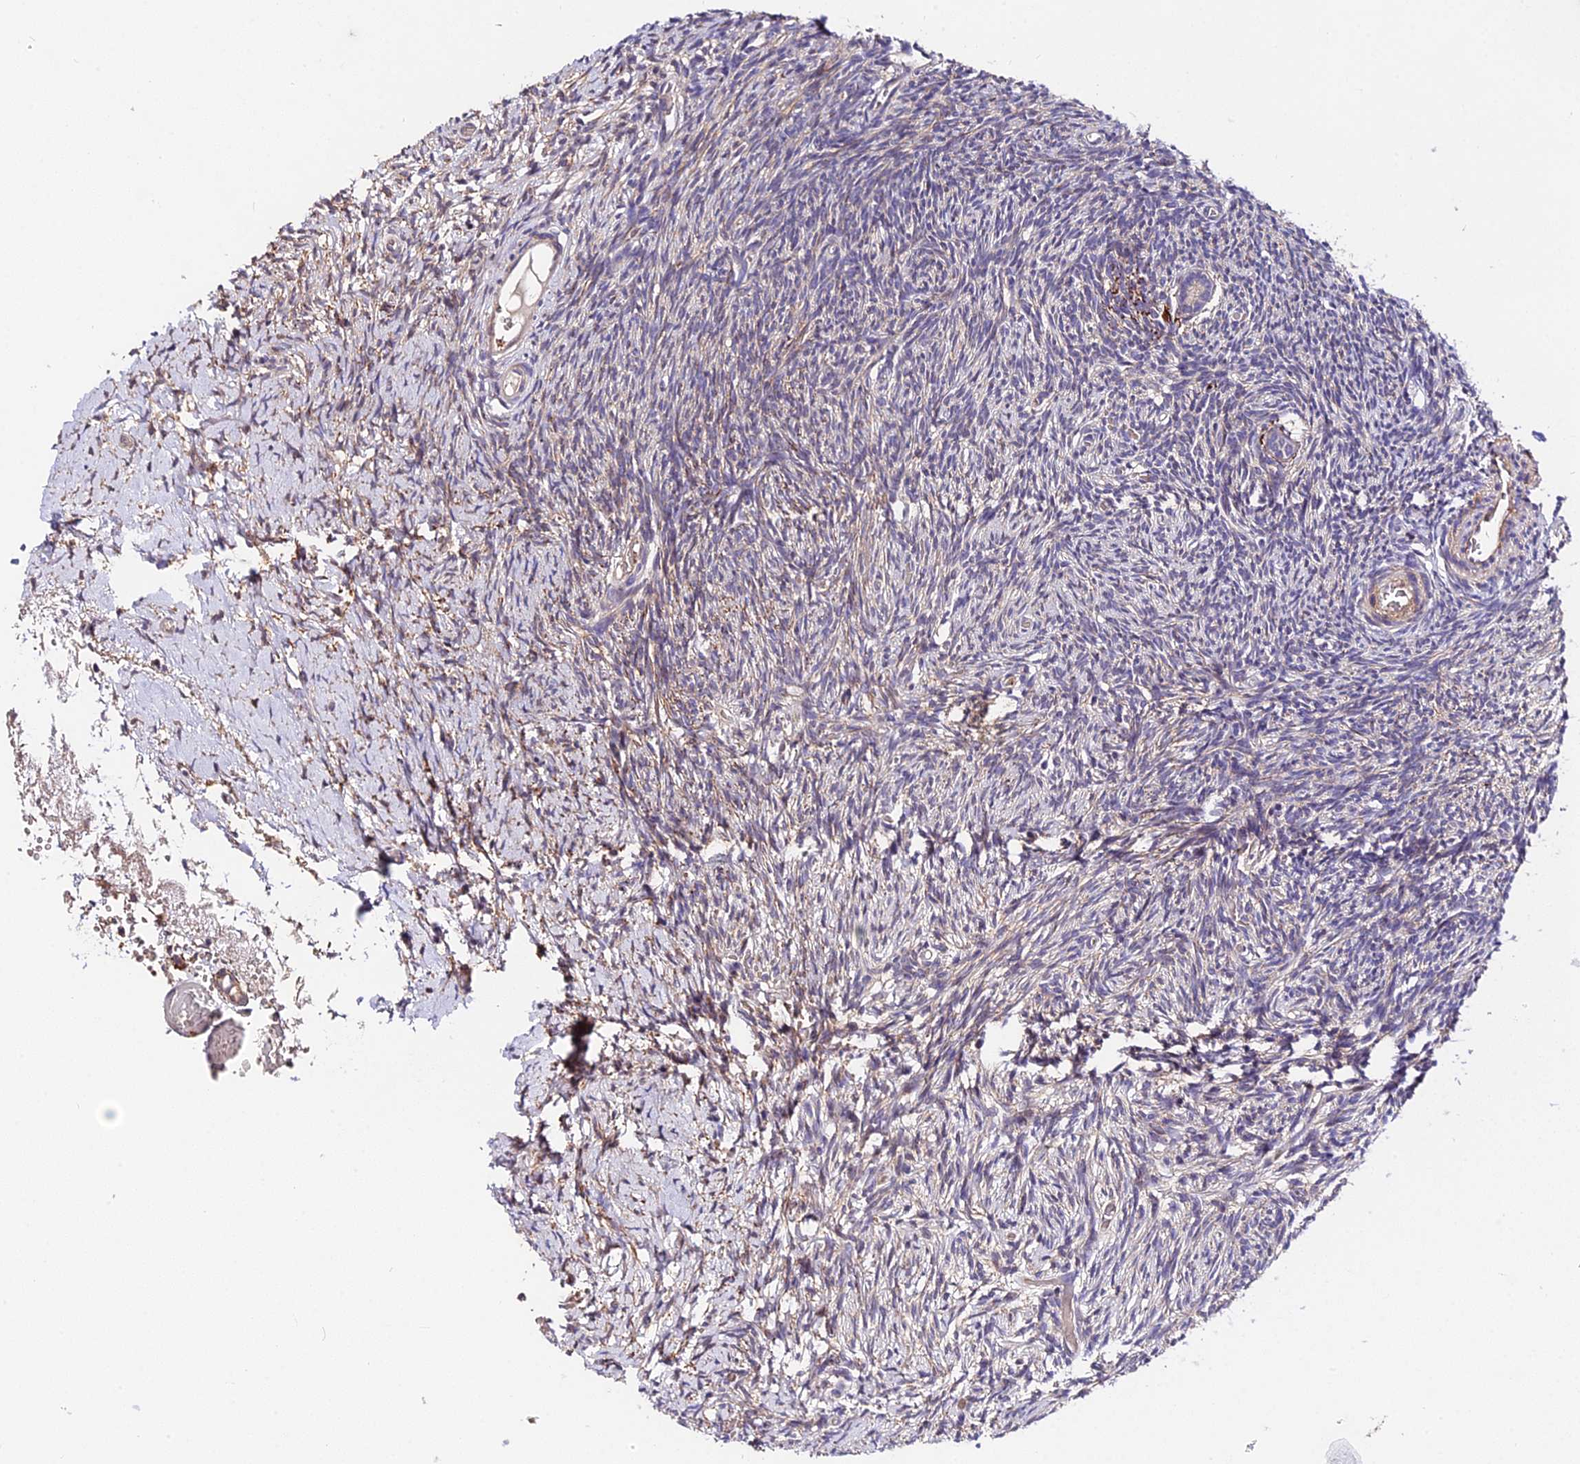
{"staining": {"intensity": "negative", "quantity": "none", "location": "none"}, "tissue": "ovary", "cell_type": "Follicle cells", "image_type": "normal", "snomed": [{"axis": "morphology", "description": "Normal tissue, NOS"}, {"axis": "topography", "description": "Ovary"}], "caption": "High magnification brightfield microscopy of unremarkable ovary stained with DAB (3,3'-diaminobenzidine) (brown) and counterstained with hematoxylin (blue): follicle cells show no significant staining. (Stains: DAB immunohistochemistry (IHC) with hematoxylin counter stain, Microscopy: brightfield microscopy at high magnification).", "gene": "TRMT1", "patient": {"sex": "female", "age": 39}}